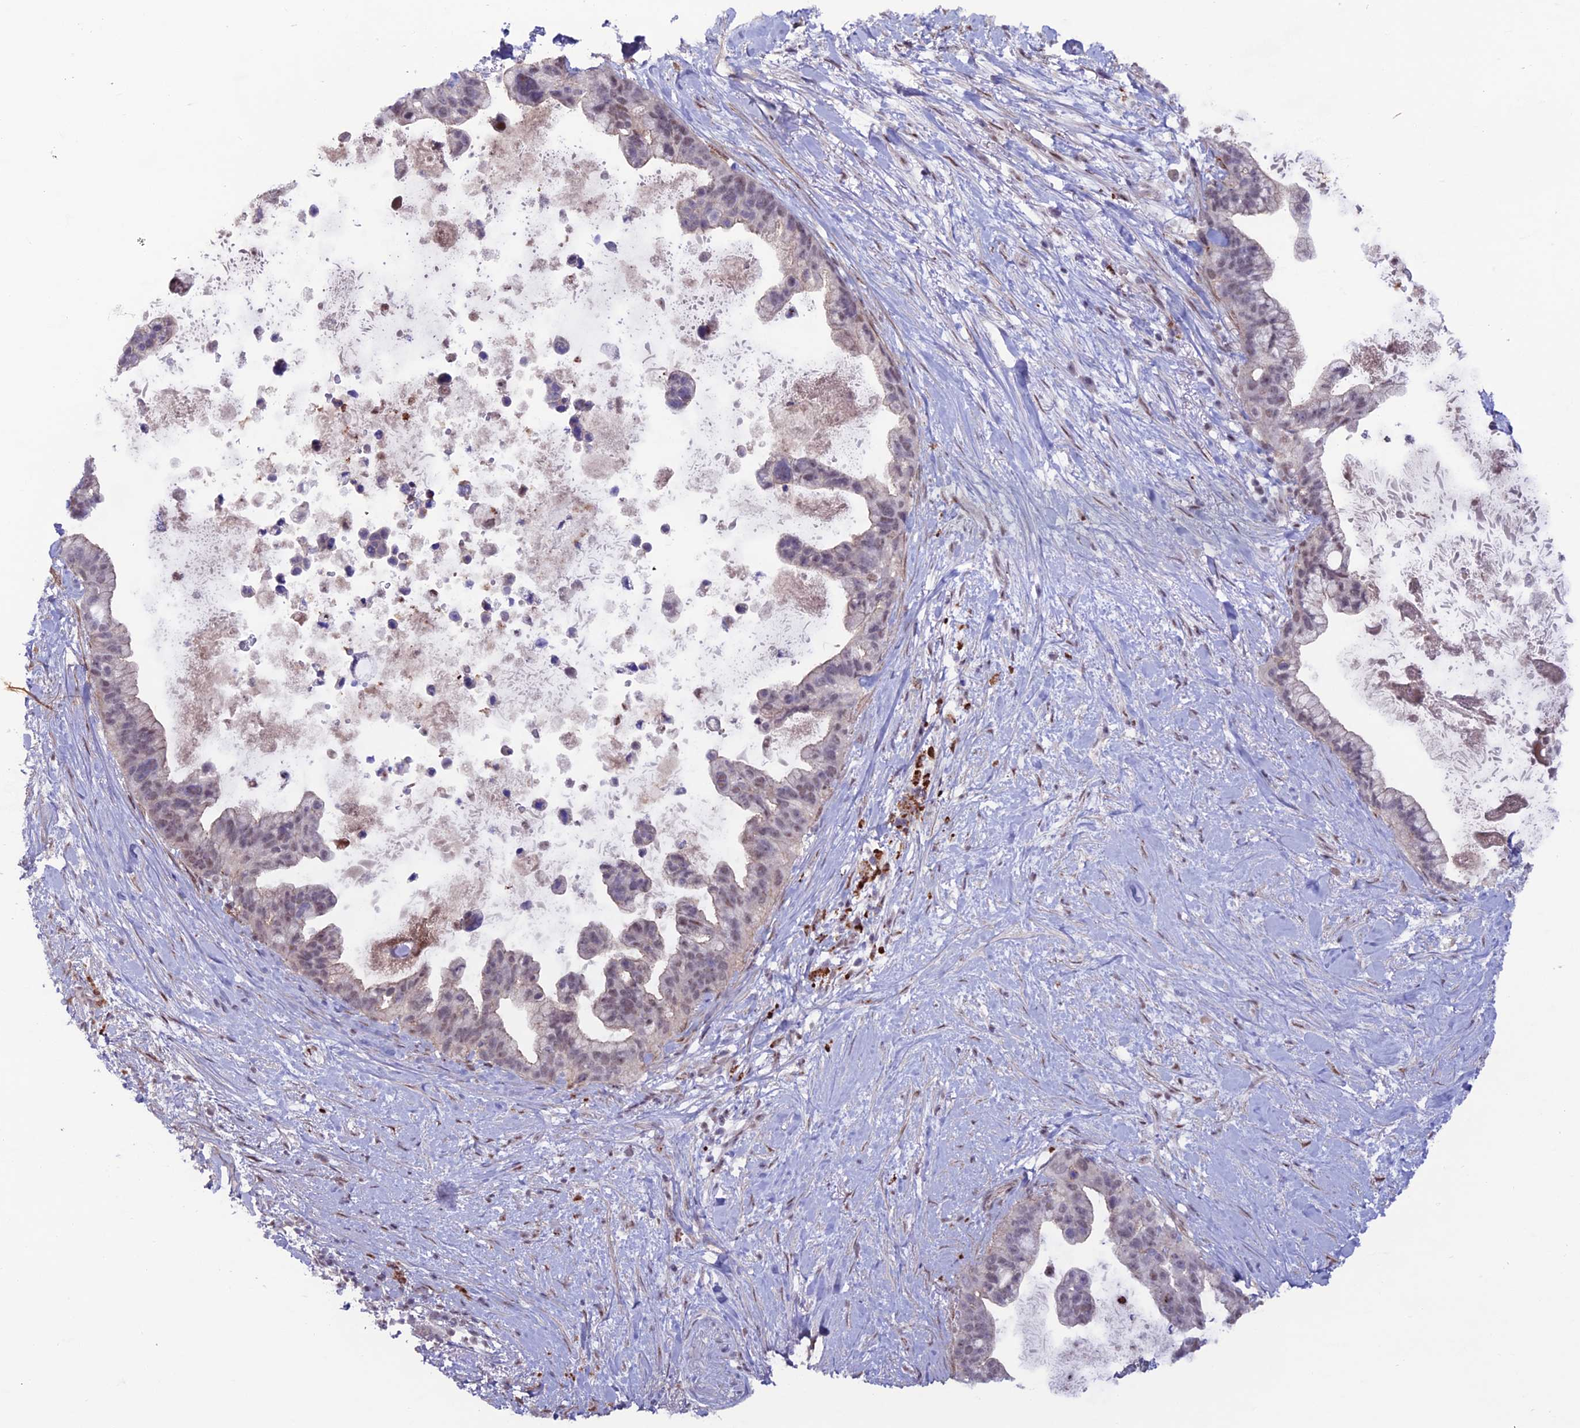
{"staining": {"intensity": "weak", "quantity": "25%-75%", "location": "nuclear"}, "tissue": "pancreatic cancer", "cell_type": "Tumor cells", "image_type": "cancer", "snomed": [{"axis": "morphology", "description": "Adenocarcinoma, NOS"}, {"axis": "topography", "description": "Pancreas"}], "caption": "Protein staining by immunohistochemistry (IHC) exhibits weak nuclear expression in approximately 25%-75% of tumor cells in adenocarcinoma (pancreatic). Nuclei are stained in blue.", "gene": "COL6A6", "patient": {"sex": "female", "age": 83}}